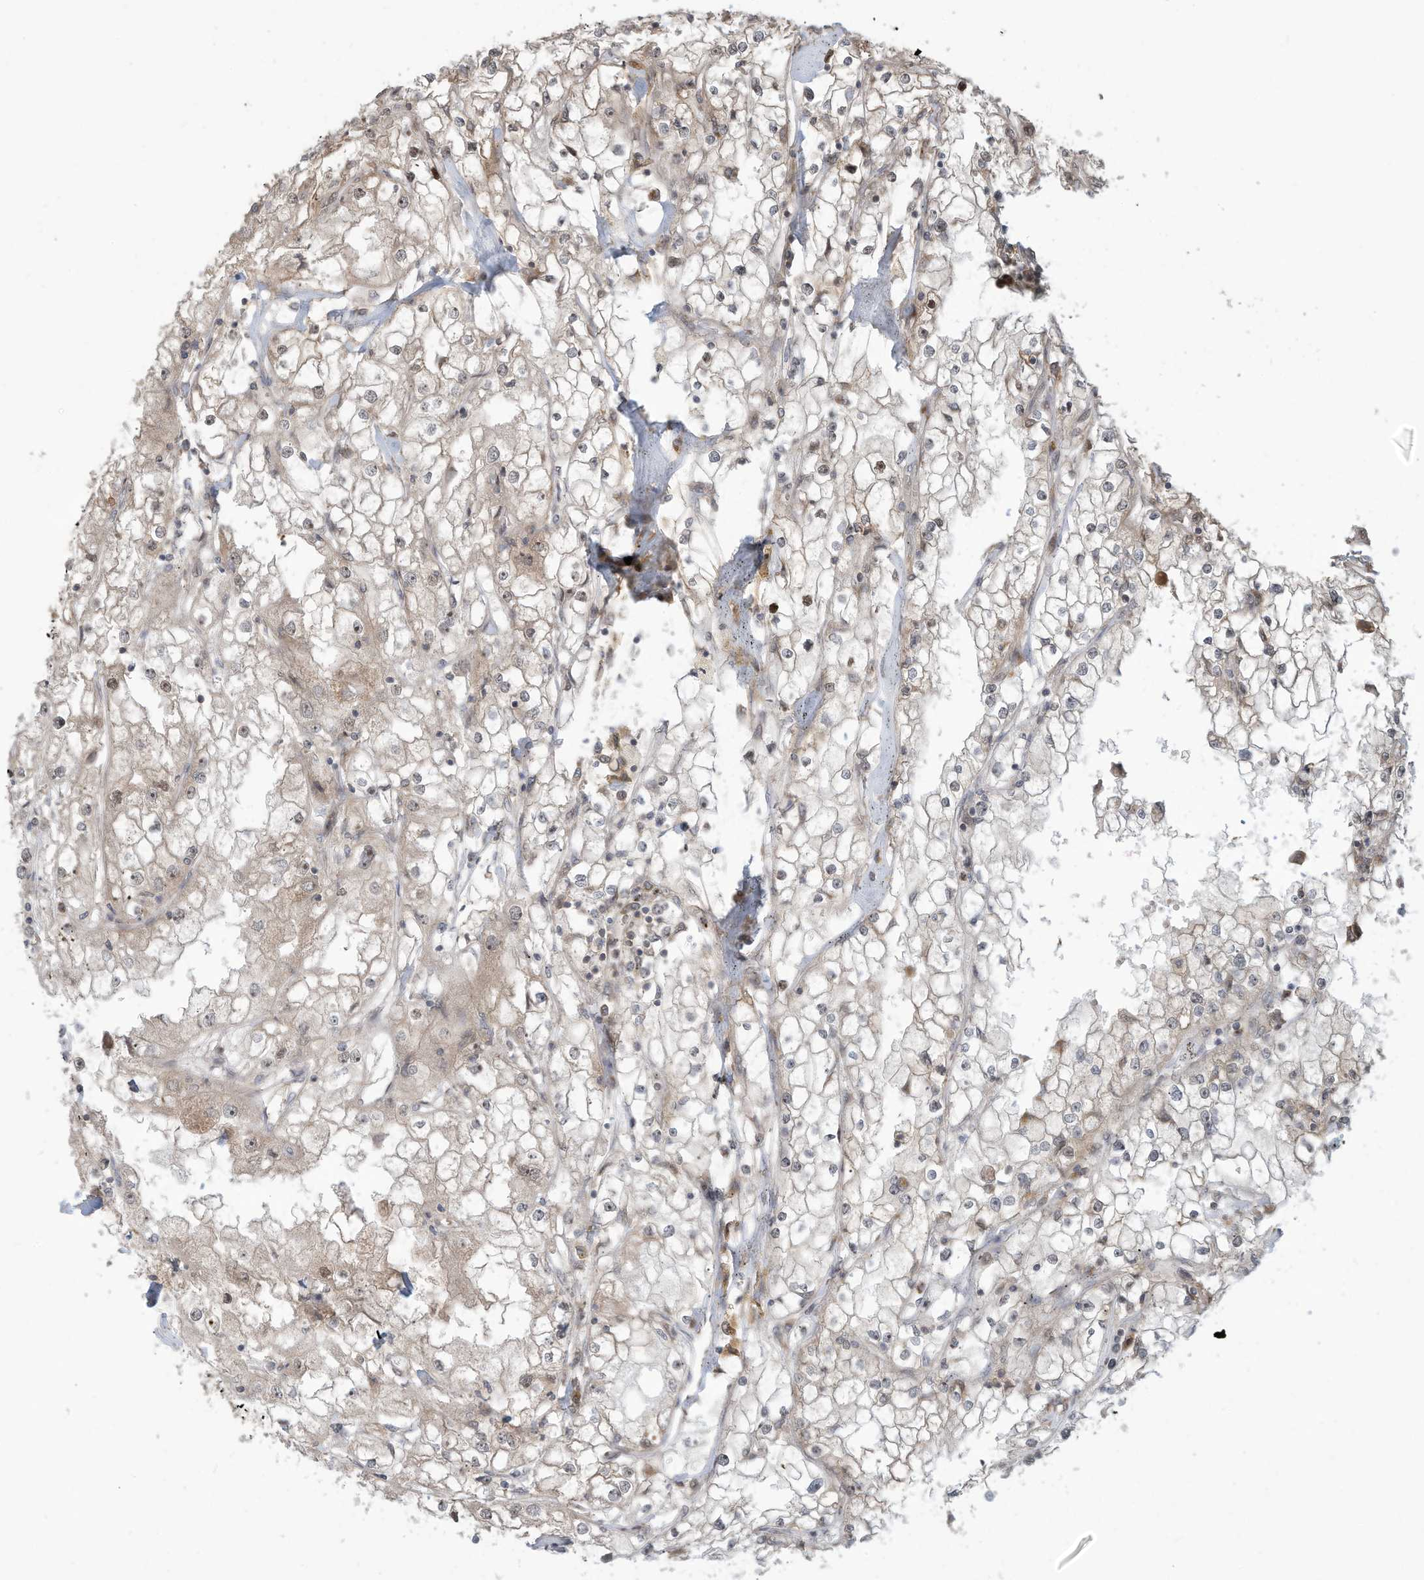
{"staining": {"intensity": "negative", "quantity": "none", "location": "none"}, "tissue": "renal cancer", "cell_type": "Tumor cells", "image_type": "cancer", "snomed": [{"axis": "morphology", "description": "Adenocarcinoma, NOS"}, {"axis": "topography", "description": "Kidney"}], "caption": "Protein analysis of renal adenocarcinoma exhibits no significant expression in tumor cells. Nuclei are stained in blue.", "gene": "CARF", "patient": {"sex": "male", "age": 56}}